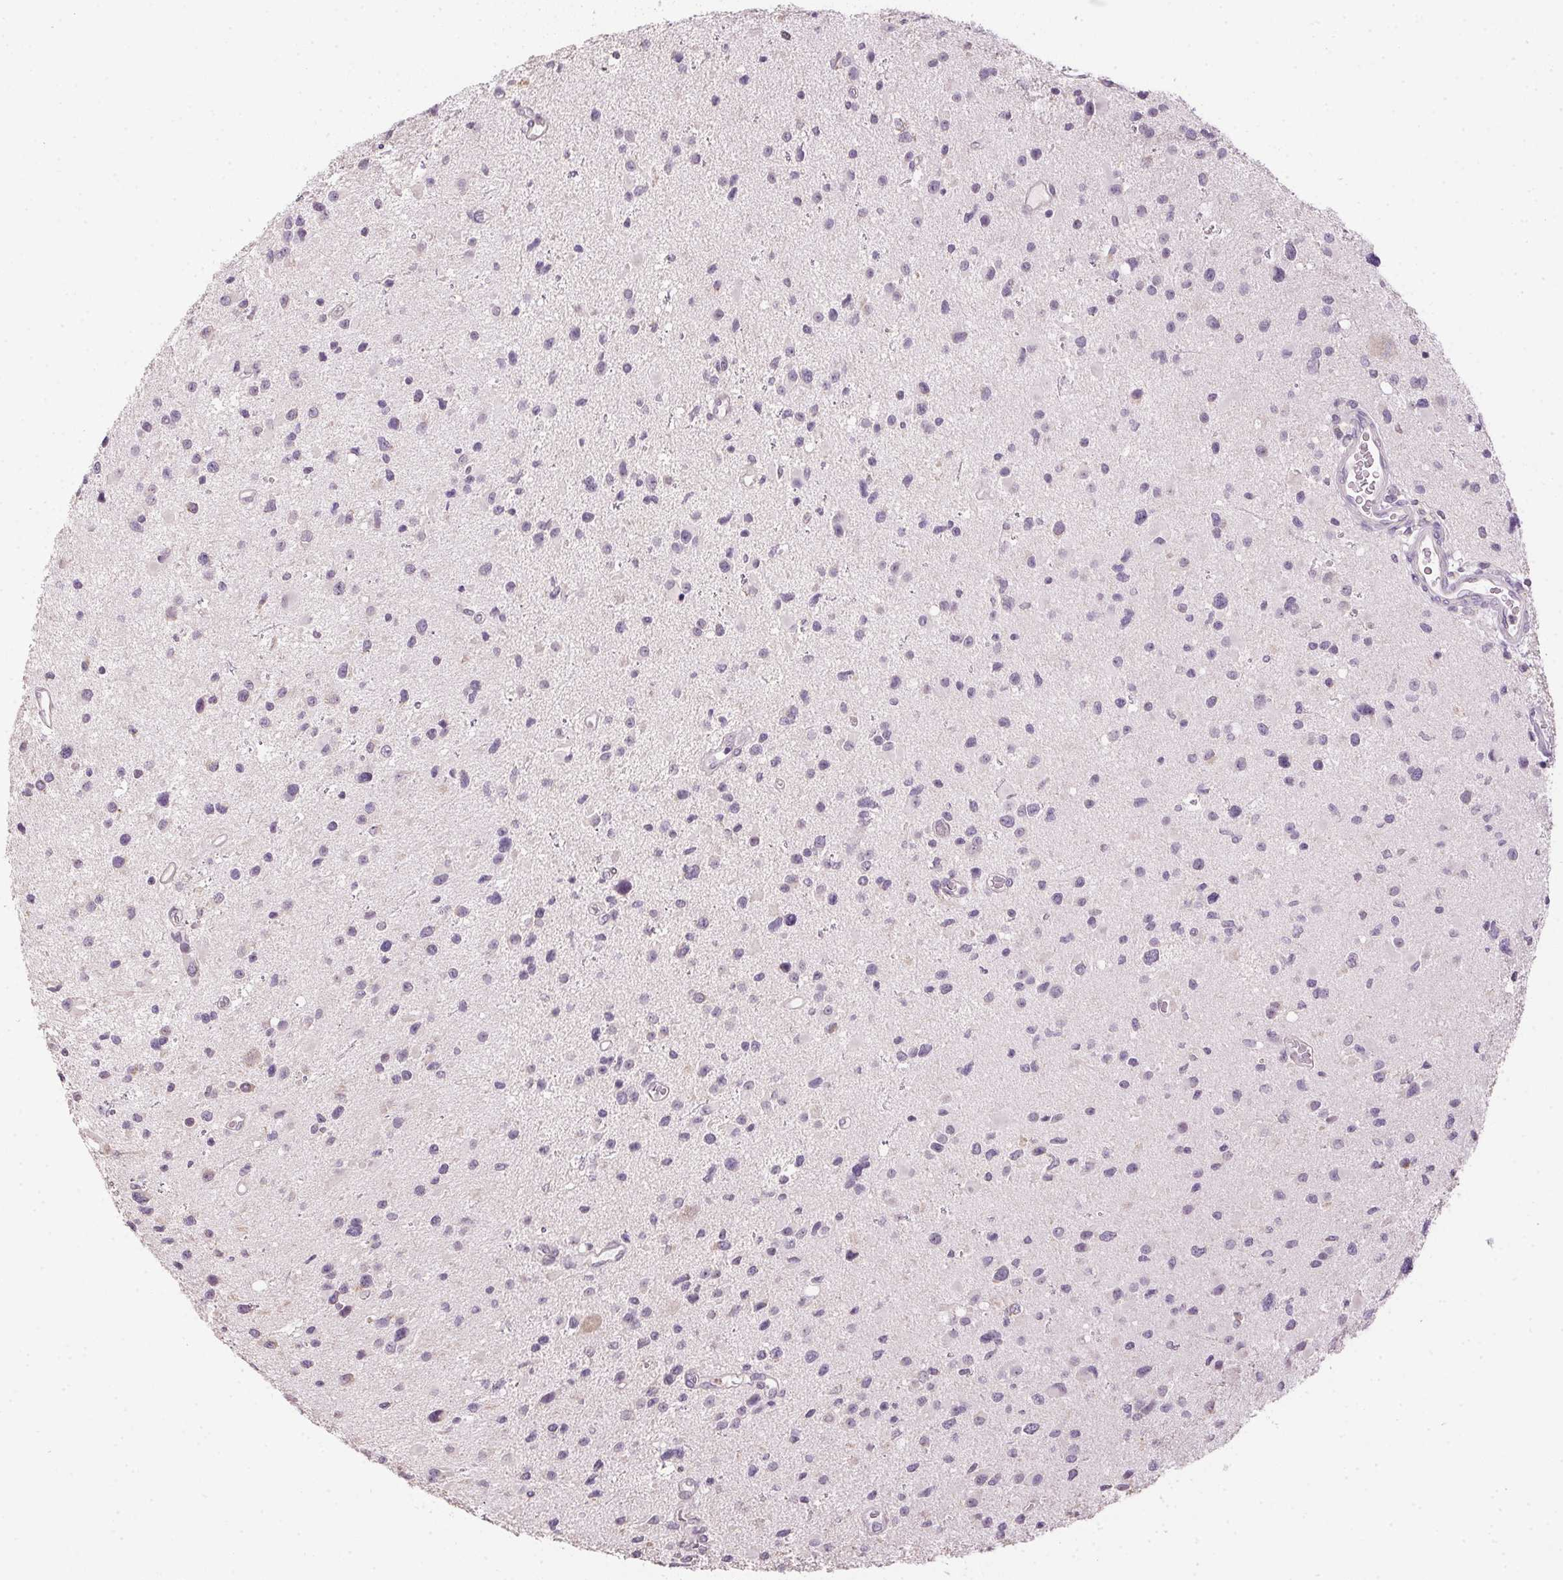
{"staining": {"intensity": "negative", "quantity": "none", "location": "none"}, "tissue": "glioma", "cell_type": "Tumor cells", "image_type": "cancer", "snomed": [{"axis": "morphology", "description": "Glioma, malignant, Low grade"}, {"axis": "topography", "description": "Brain"}], "caption": "DAB (3,3'-diaminobenzidine) immunohistochemical staining of human malignant glioma (low-grade) demonstrates no significant staining in tumor cells. (DAB immunohistochemistry with hematoxylin counter stain).", "gene": "SPACA9", "patient": {"sex": "female", "age": 32}}